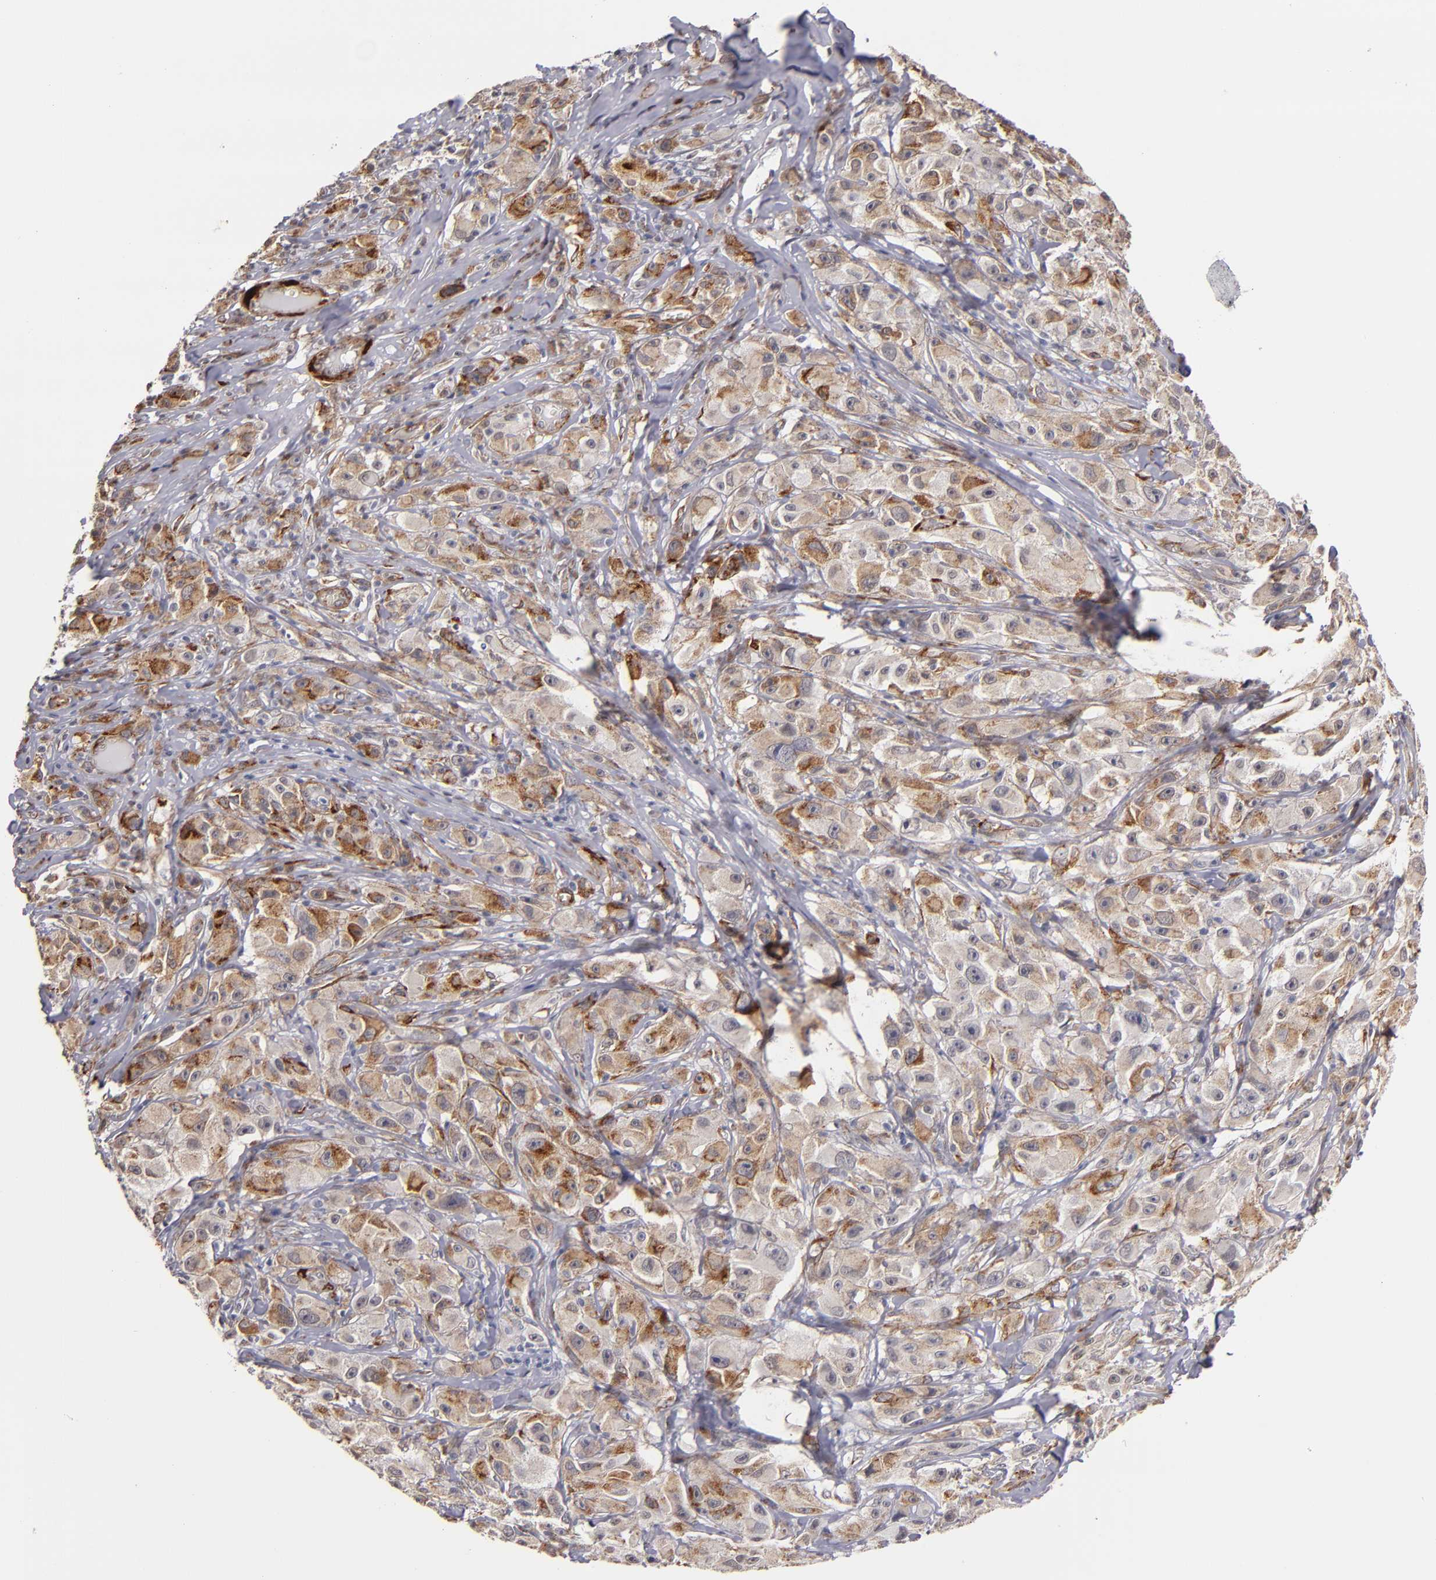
{"staining": {"intensity": "moderate", "quantity": "25%-75%", "location": "cytoplasmic/membranous"}, "tissue": "melanoma", "cell_type": "Tumor cells", "image_type": "cancer", "snomed": [{"axis": "morphology", "description": "Malignant melanoma, NOS"}, {"axis": "topography", "description": "Skin"}], "caption": "Tumor cells reveal medium levels of moderate cytoplasmic/membranous positivity in about 25%-75% of cells in malignant melanoma.", "gene": "LAMC1", "patient": {"sex": "male", "age": 56}}